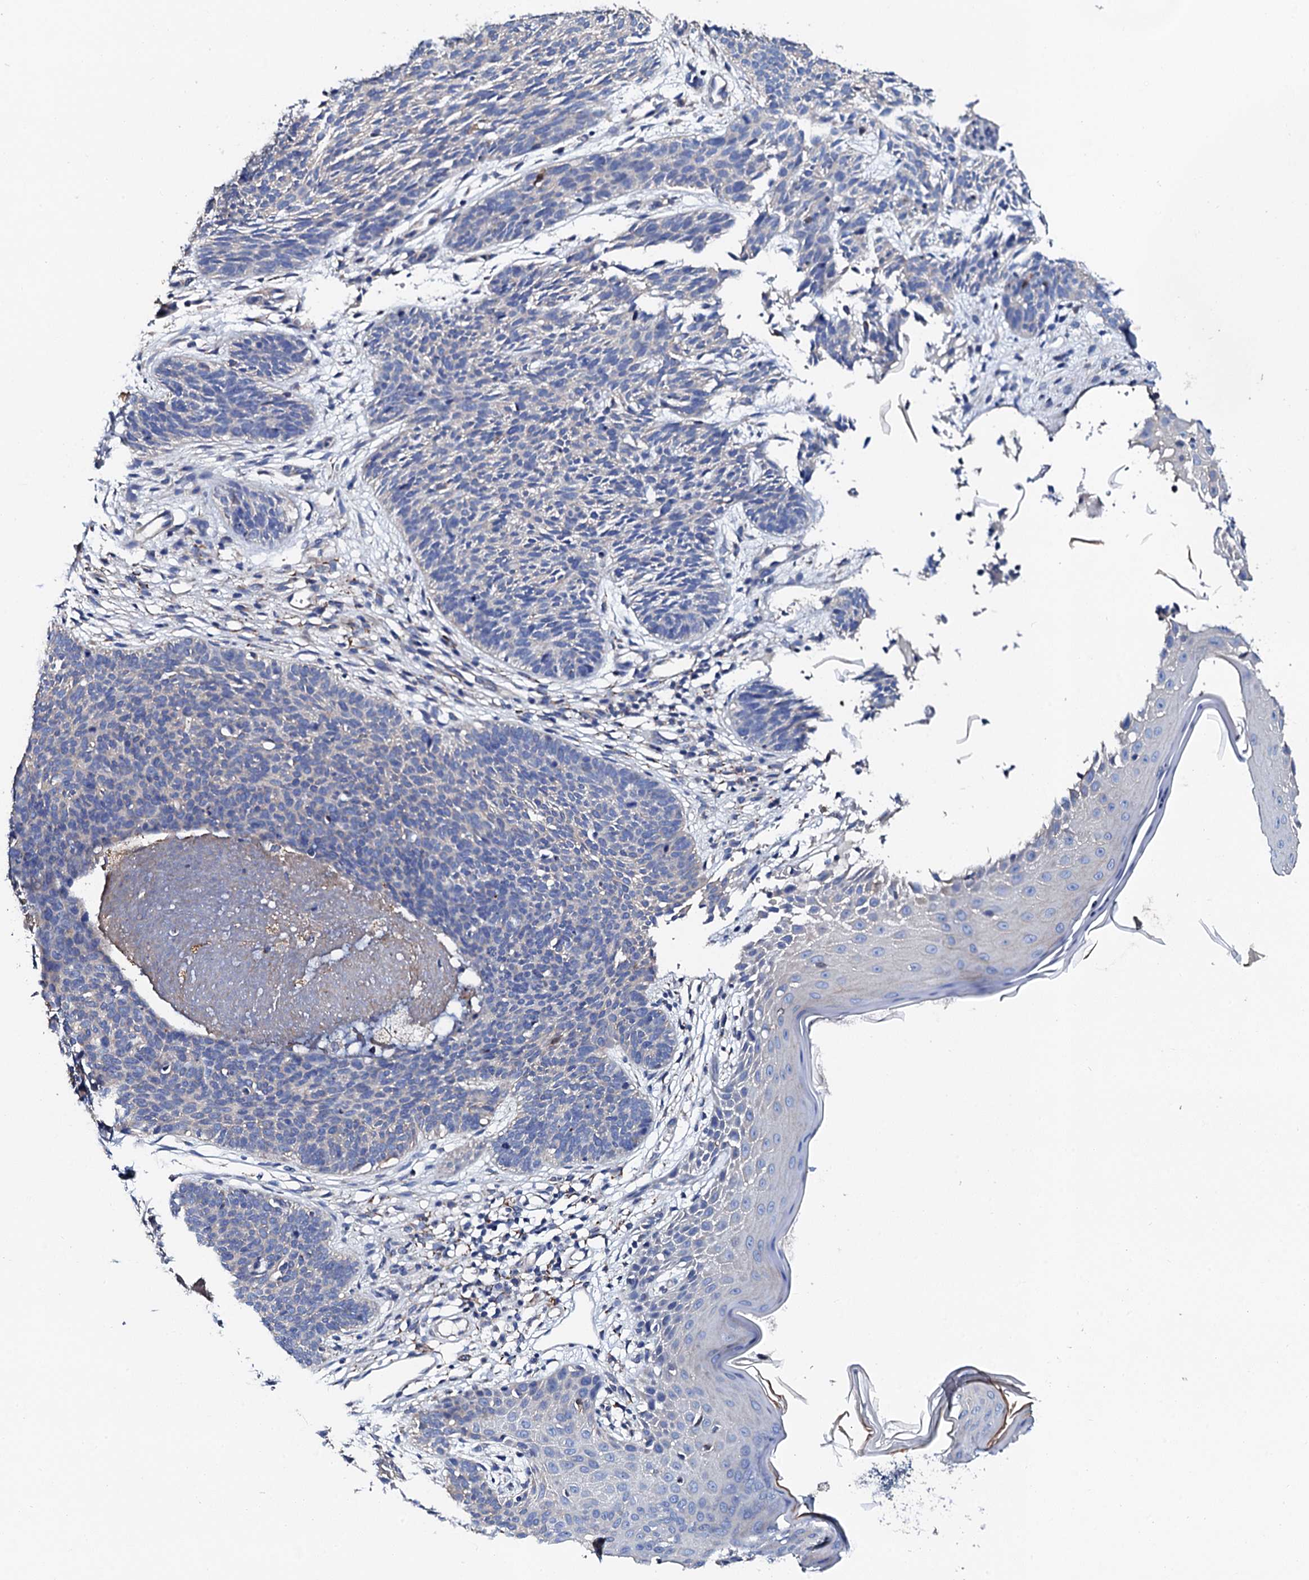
{"staining": {"intensity": "negative", "quantity": "none", "location": "none"}, "tissue": "skin cancer", "cell_type": "Tumor cells", "image_type": "cancer", "snomed": [{"axis": "morphology", "description": "Basal cell carcinoma"}, {"axis": "topography", "description": "Skin"}], "caption": "Basal cell carcinoma (skin) stained for a protein using immunohistochemistry (IHC) reveals no positivity tumor cells.", "gene": "KLHL32", "patient": {"sex": "female", "age": 66}}